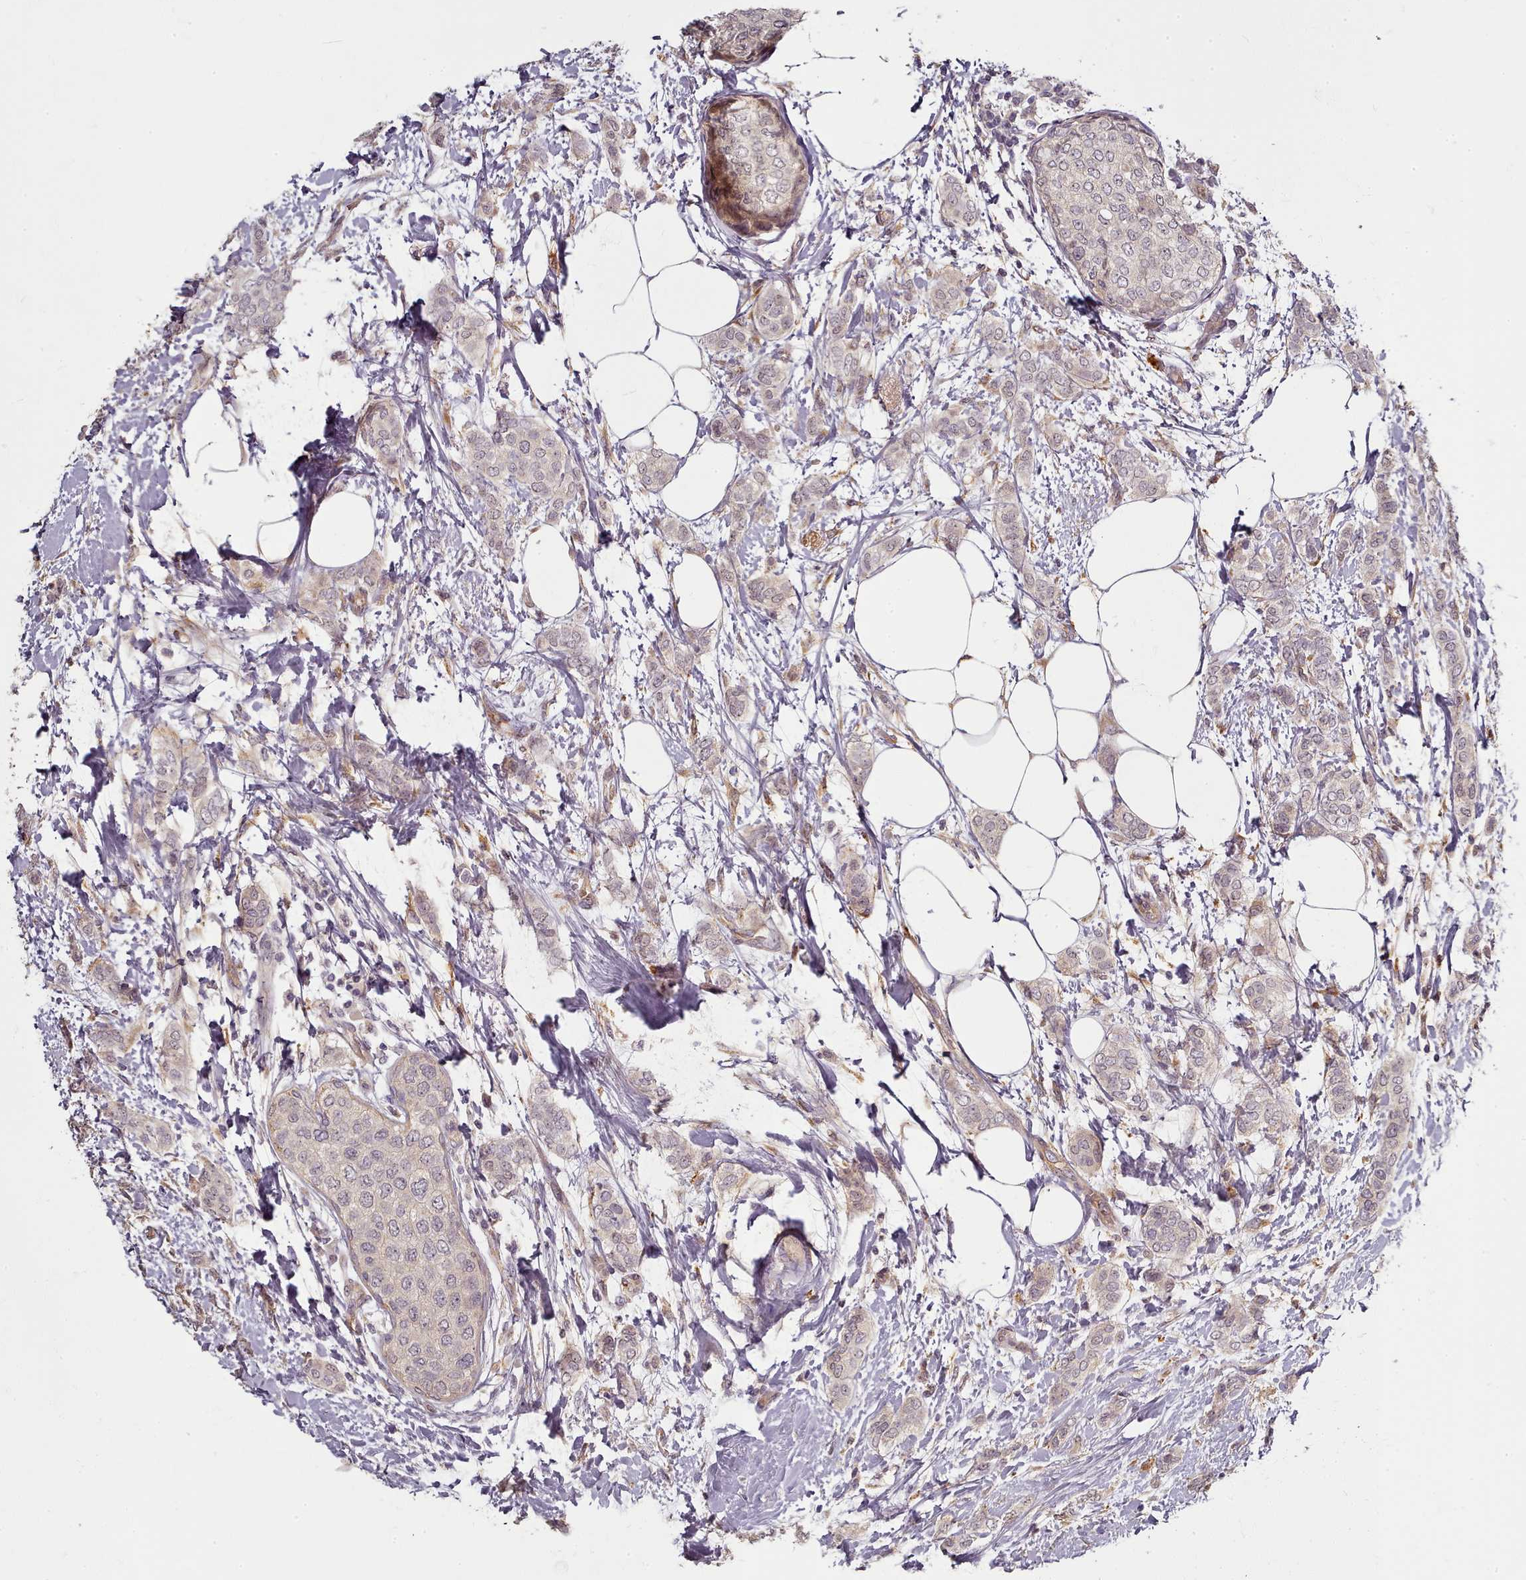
{"staining": {"intensity": "weak", "quantity": "<25%", "location": "cytoplasmic/membranous,nuclear"}, "tissue": "breast cancer", "cell_type": "Tumor cells", "image_type": "cancer", "snomed": [{"axis": "morphology", "description": "Duct carcinoma"}, {"axis": "topography", "description": "Breast"}], "caption": "Tumor cells show no significant protein expression in breast cancer (infiltrating ductal carcinoma).", "gene": "C1QTNF5", "patient": {"sex": "female", "age": 72}}